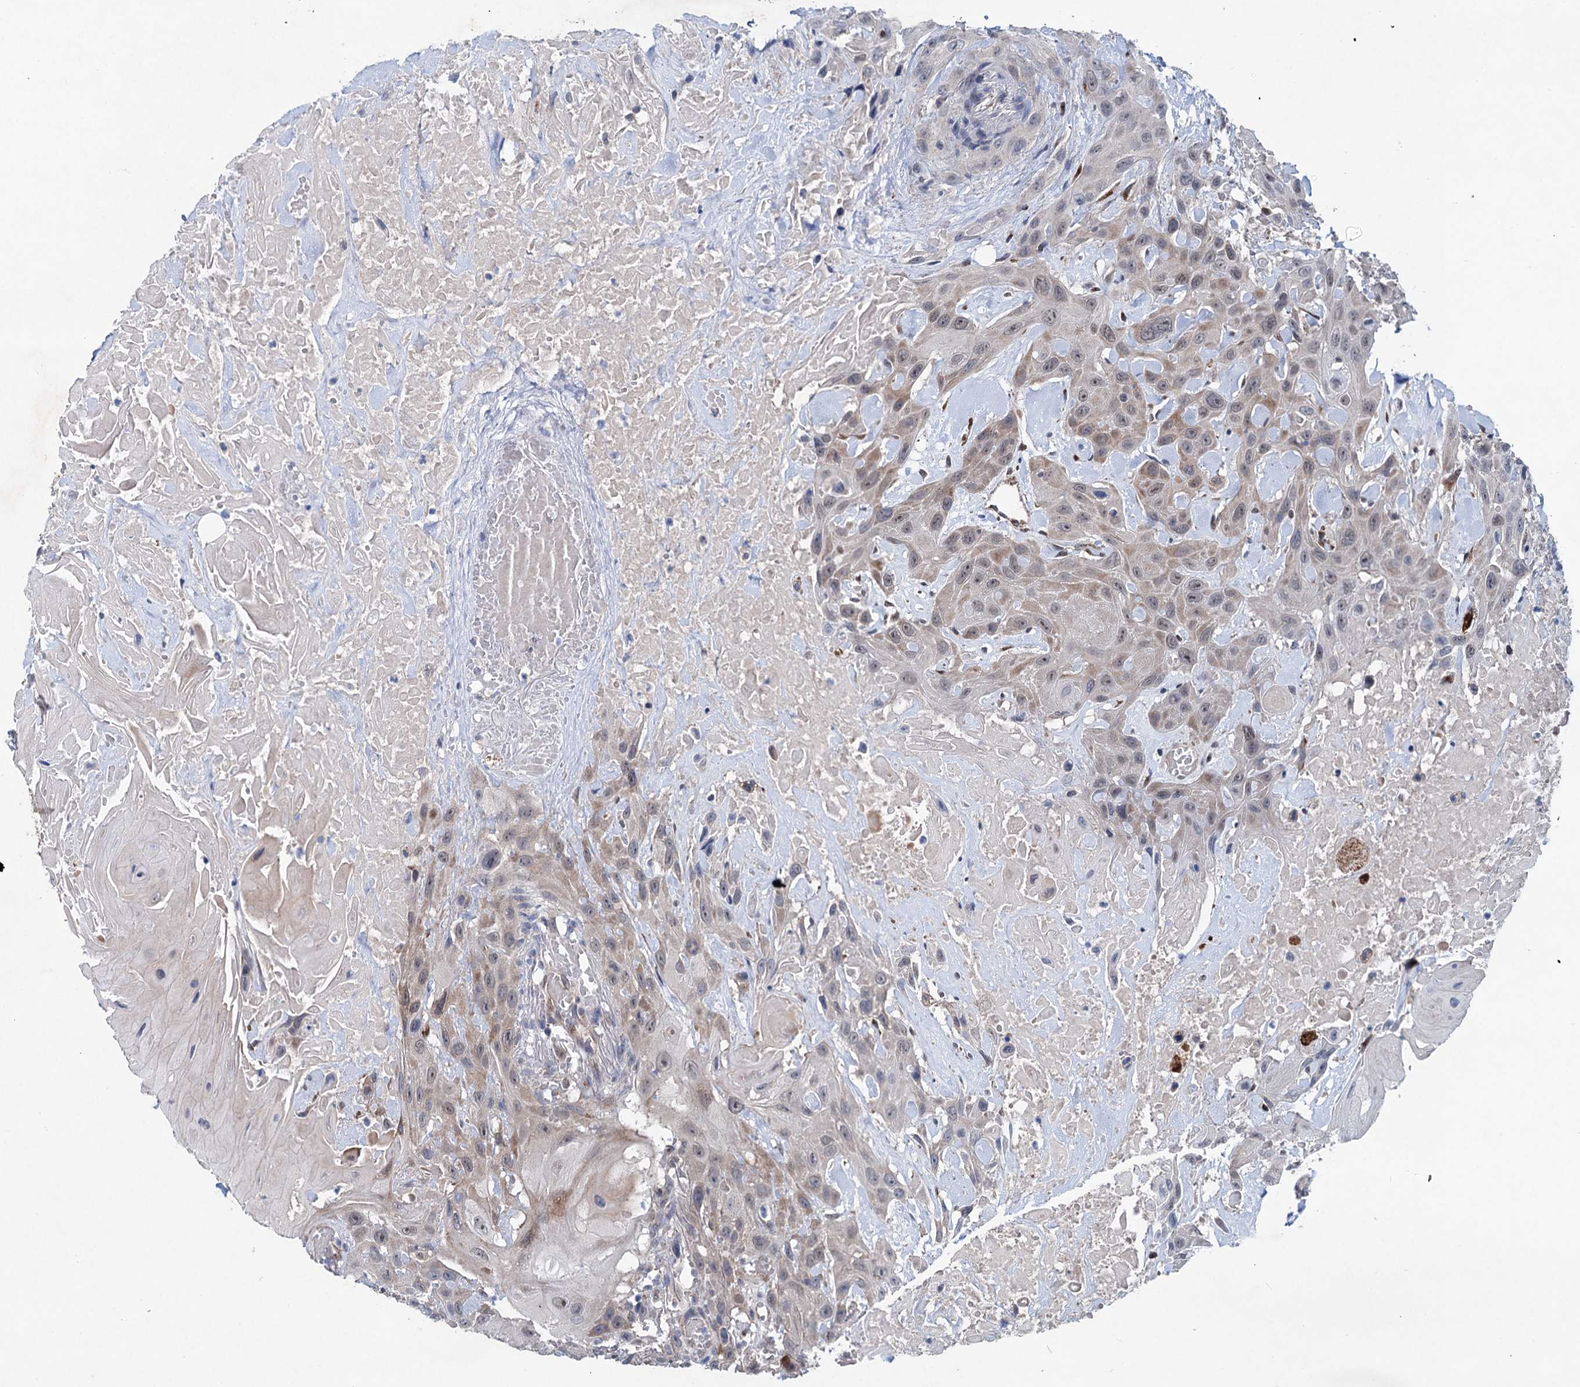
{"staining": {"intensity": "weak", "quantity": "25%-75%", "location": "cytoplasmic/membranous"}, "tissue": "head and neck cancer", "cell_type": "Tumor cells", "image_type": "cancer", "snomed": [{"axis": "morphology", "description": "Squamous cell carcinoma, NOS"}, {"axis": "topography", "description": "Head-Neck"}], "caption": "A photomicrograph of head and neck squamous cell carcinoma stained for a protein shows weak cytoplasmic/membranous brown staining in tumor cells. (Brightfield microscopy of DAB IHC at high magnification).", "gene": "EYA4", "patient": {"sex": "male", "age": 81}}